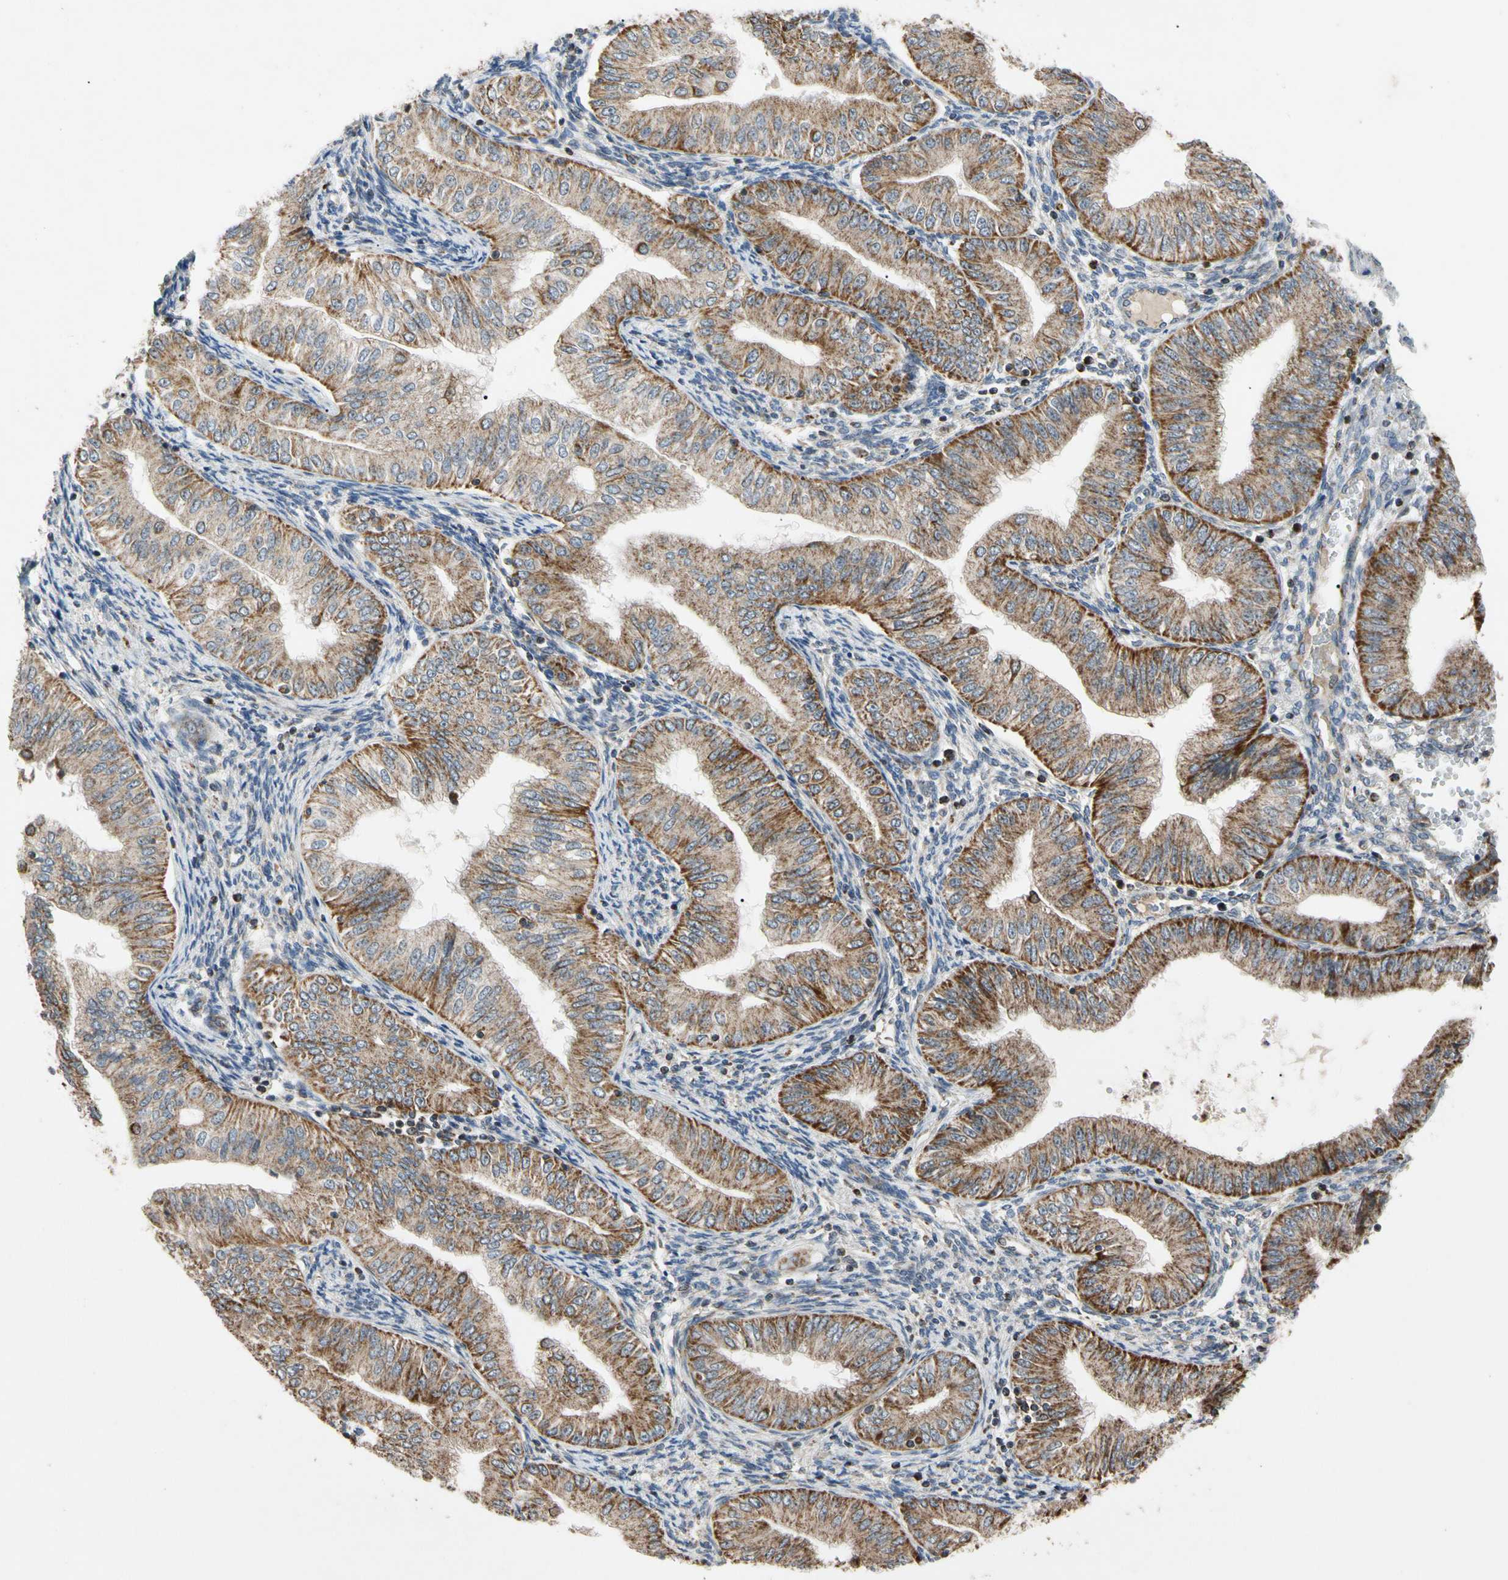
{"staining": {"intensity": "strong", "quantity": ">75%", "location": "cytoplasmic/membranous"}, "tissue": "endometrial cancer", "cell_type": "Tumor cells", "image_type": "cancer", "snomed": [{"axis": "morphology", "description": "Normal tissue, NOS"}, {"axis": "morphology", "description": "Adenocarcinoma, NOS"}, {"axis": "topography", "description": "Endometrium"}], "caption": "Immunohistochemical staining of human endometrial cancer demonstrates high levels of strong cytoplasmic/membranous staining in approximately >75% of tumor cells. The staining was performed using DAB, with brown indicating positive protein expression. Nuclei are stained blue with hematoxylin.", "gene": "GPD2", "patient": {"sex": "female", "age": 53}}